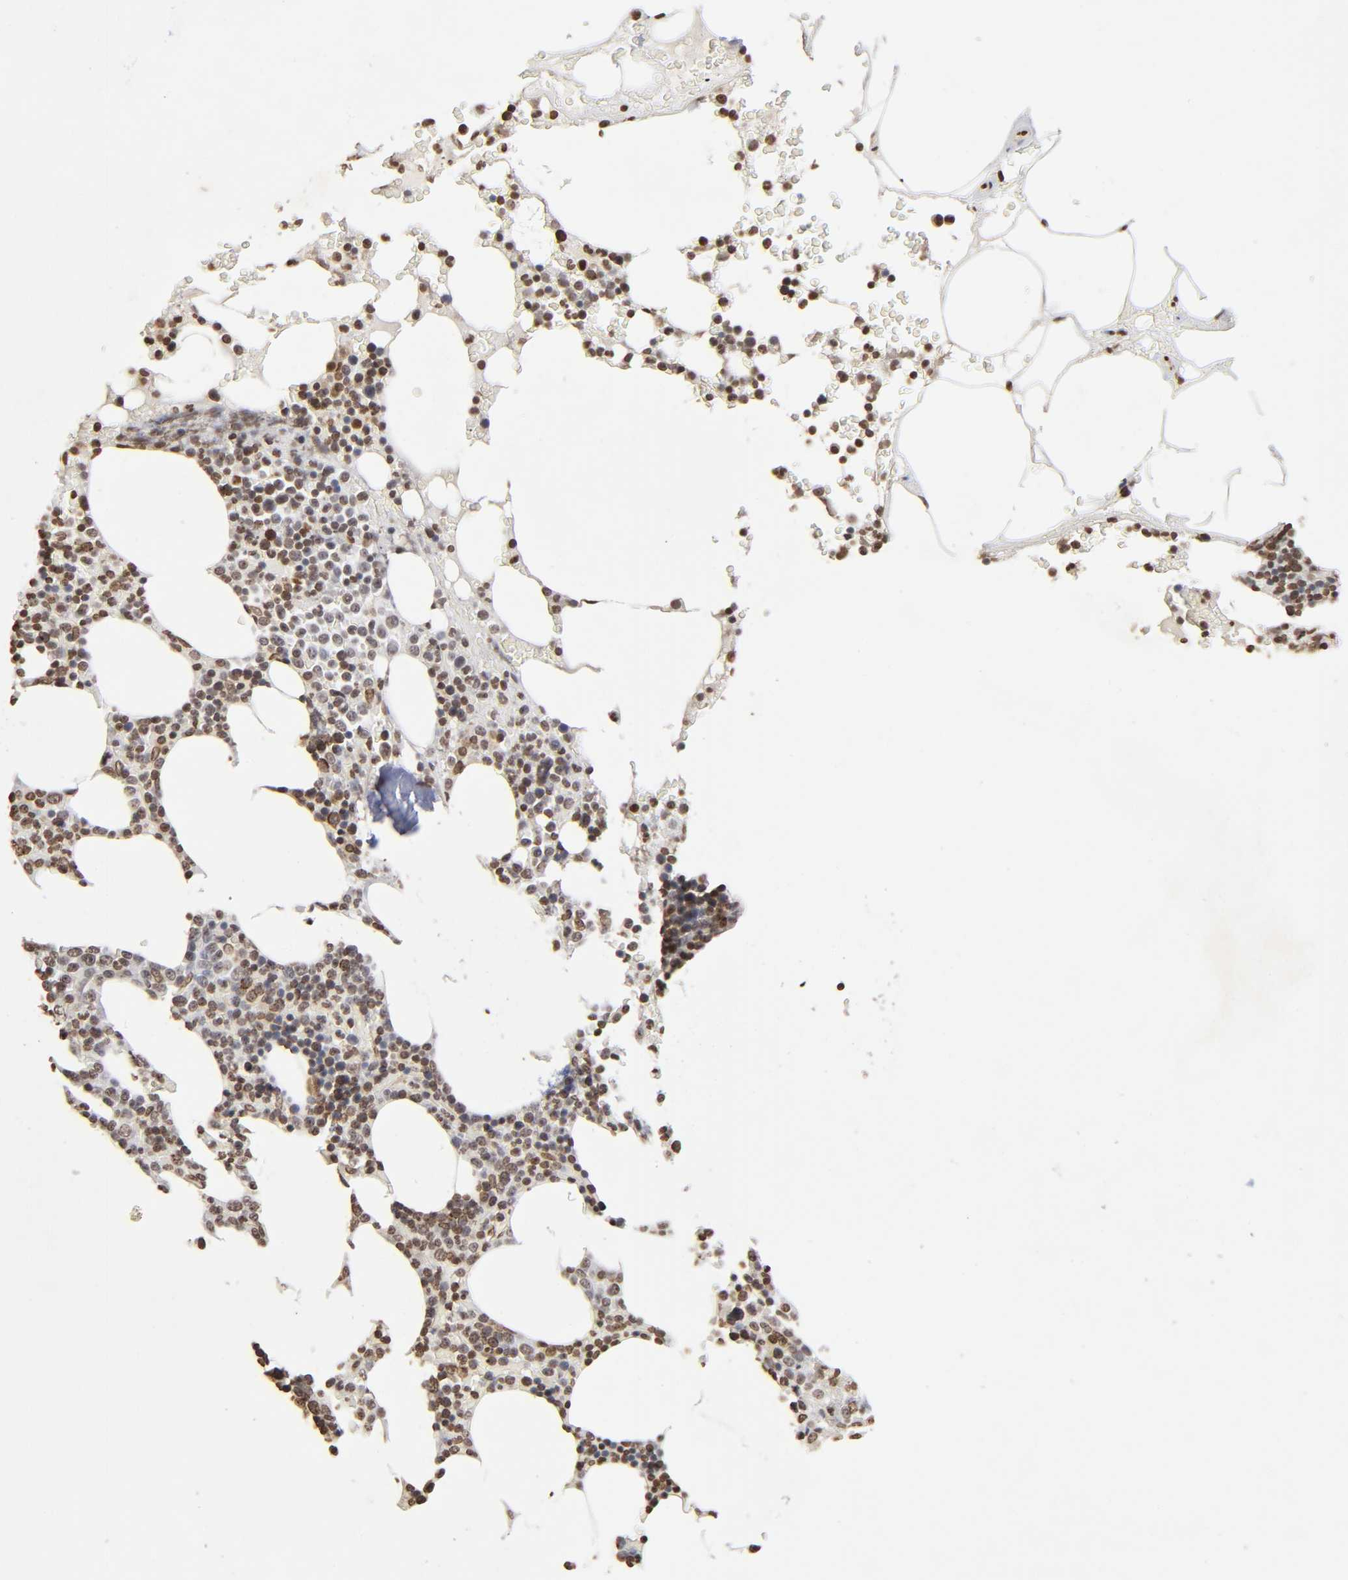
{"staining": {"intensity": "strong", "quantity": "25%-75%", "location": "nuclear"}, "tissue": "bone marrow", "cell_type": "Hematopoietic cells", "image_type": "normal", "snomed": [{"axis": "morphology", "description": "Normal tissue, NOS"}, {"axis": "topography", "description": "Bone marrow"}], "caption": "DAB (3,3'-diaminobenzidine) immunohistochemical staining of unremarkable bone marrow exhibits strong nuclear protein positivity in approximately 25%-75% of hematopoietic cells.", "gene": "MLLT6", "patient": {"sex": "female", "age": 66}}